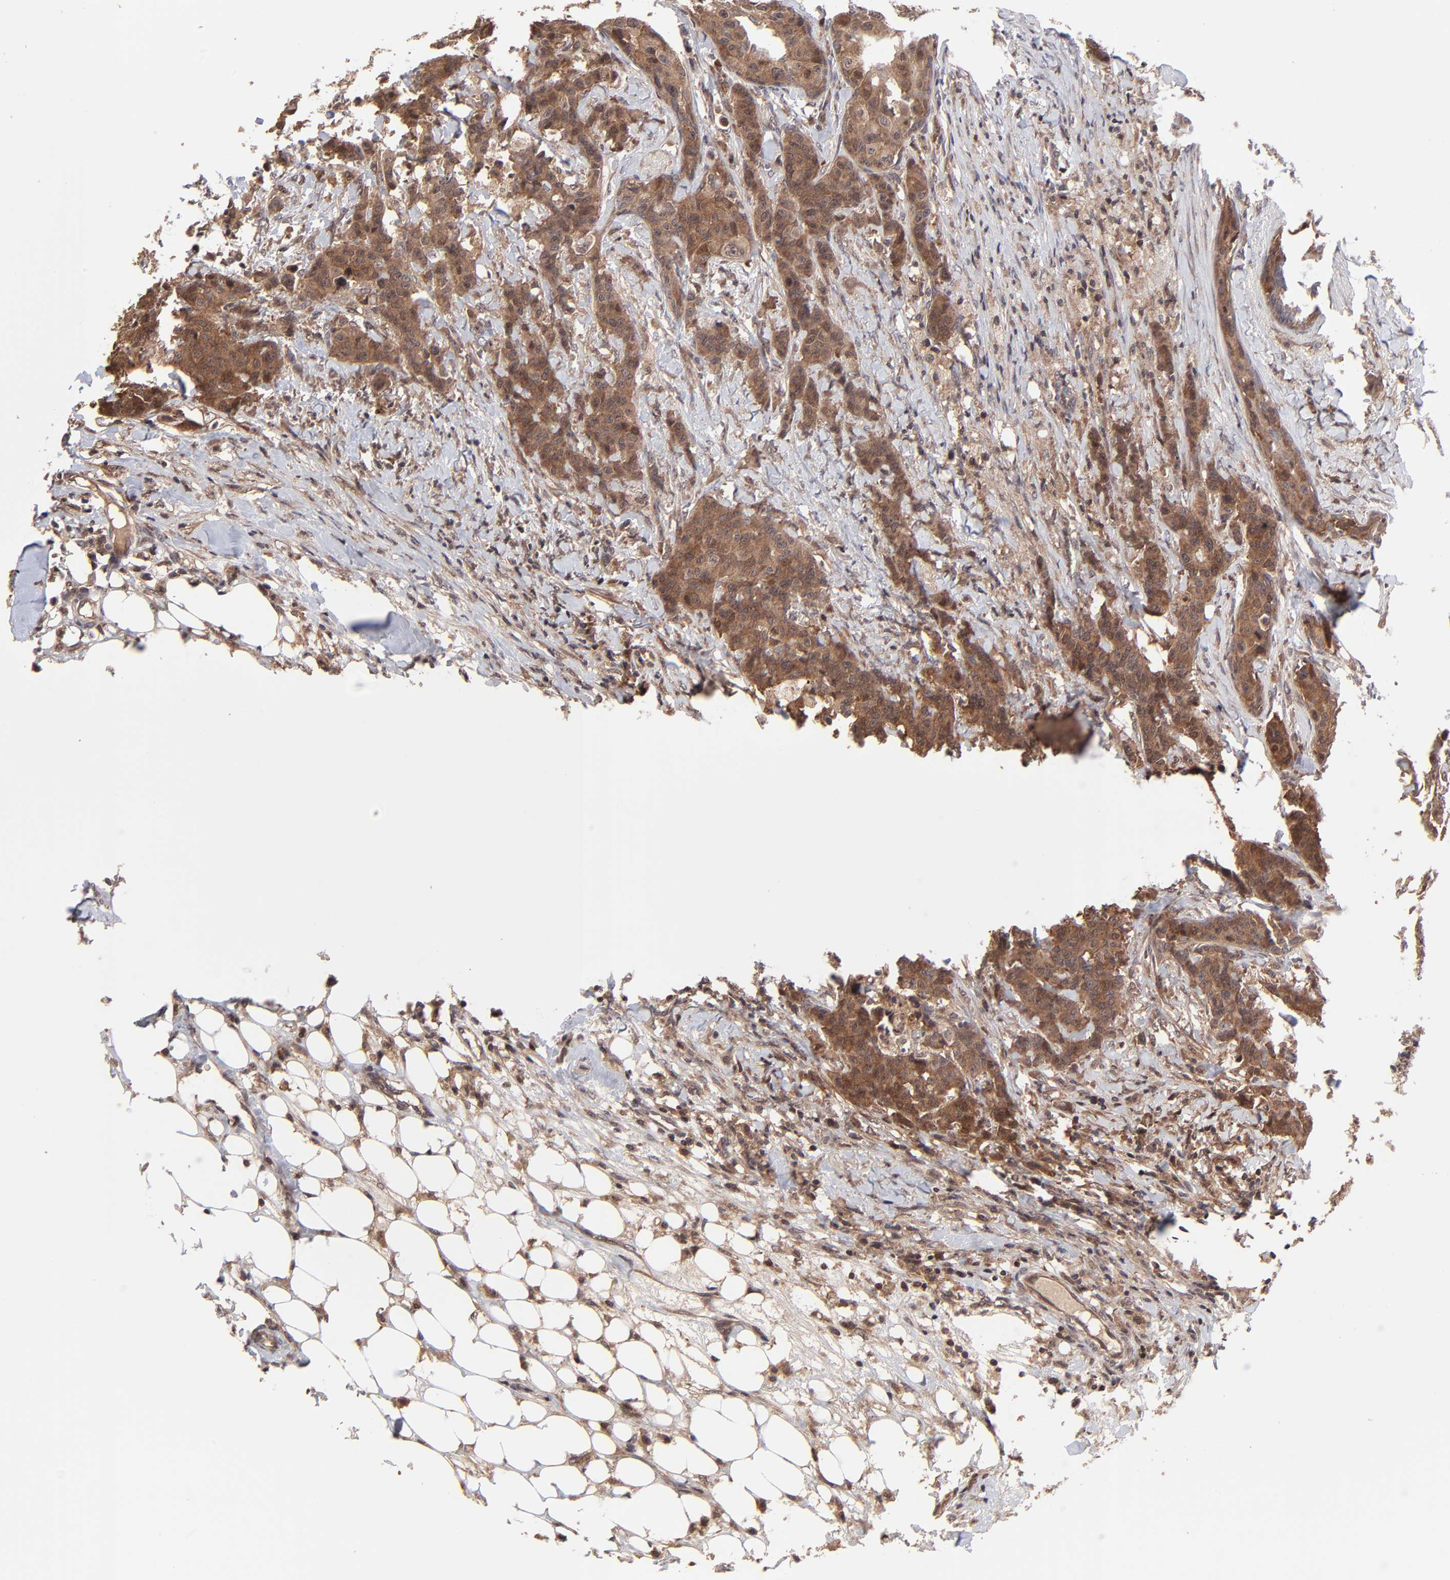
{"staining": {"intensity": "strong", "quantity": ">75%", "location": "cytoplasmic/membranous"}, "tissue": "breast cancer", "cell_type": "Tumor cells", "image_type": "cancer", "snomed": [{"axis": "morphology", "description": "Duct carcinoma"}, {"axis": "topography", "description": "Breast"}], "caption": "High-magnification brightfield microscopy of breast intraductal carcinoma stained with DAB (brown) and counterstained with hematoxylin (blue). tumor cells exhibit strong cytoplasmic/membranous positivity is appreciated in about>75% of cells. The staining was performed using DAB, with brown indicating positive protein expression. Nuclei are stained blue with hematoxylin.", "gene": "UBE2L6", "patient": {"sex": "female", "age": 40}}